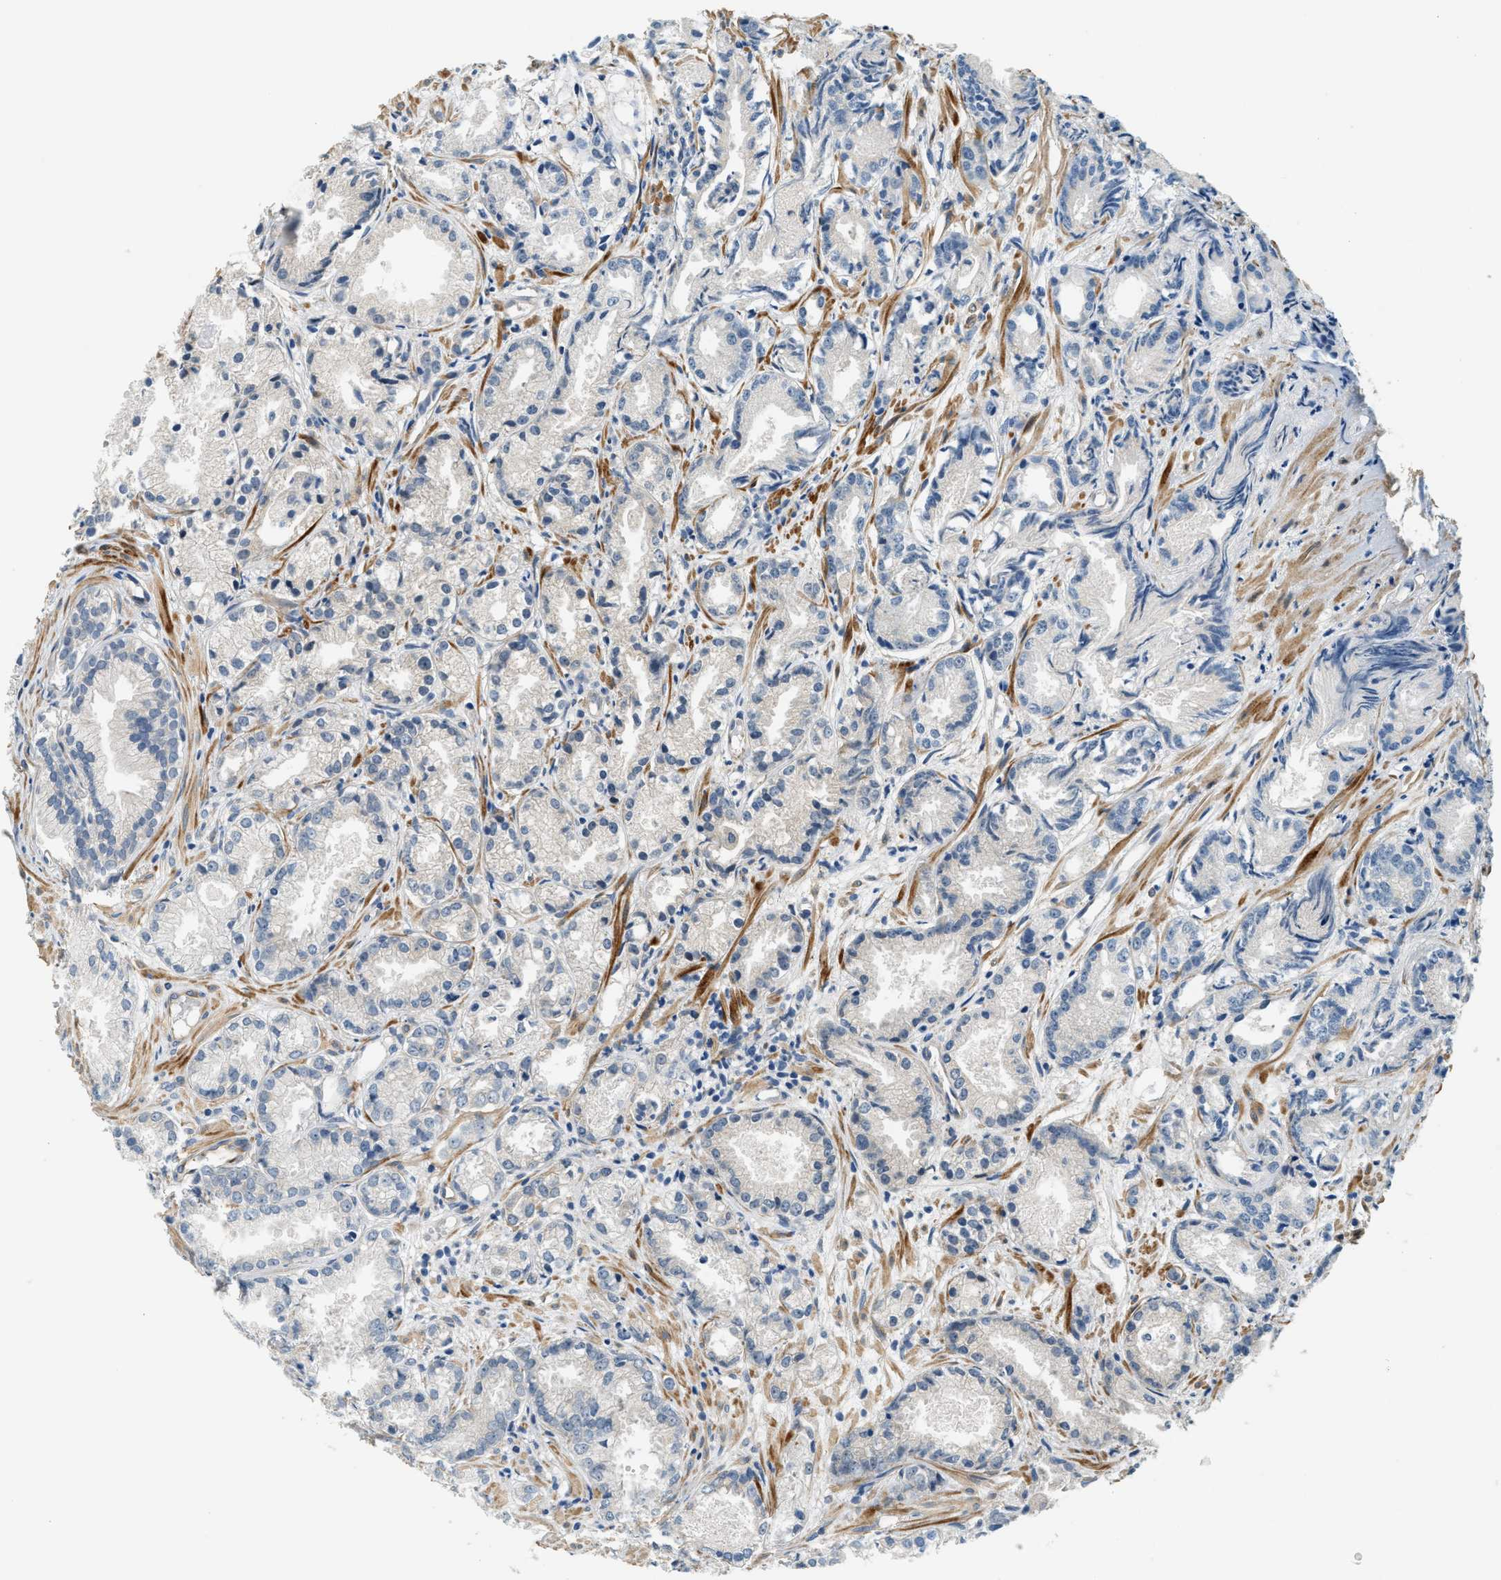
{"staining": {"intensity": "negative", "quantity": "none", "location": "none"}, "tissue": "prostate cancer", "cell_type": "Tumor cells", "image_type": "cancer", "snomed": [{"axis": "morphology", "description": "Adenocarcinoma, Low grade"}, {"axis": "topography", "description": "Prostate"}], "caption": "Tumor cells show no significant protein expression in prostate low-grade adenocarcinoma. (DAB immunohistochemistry (IHC) visualized using brightfield microscopy, high magnification).", "gene": "ALOX12", "patient": {"sex": "male", "age": 72}}